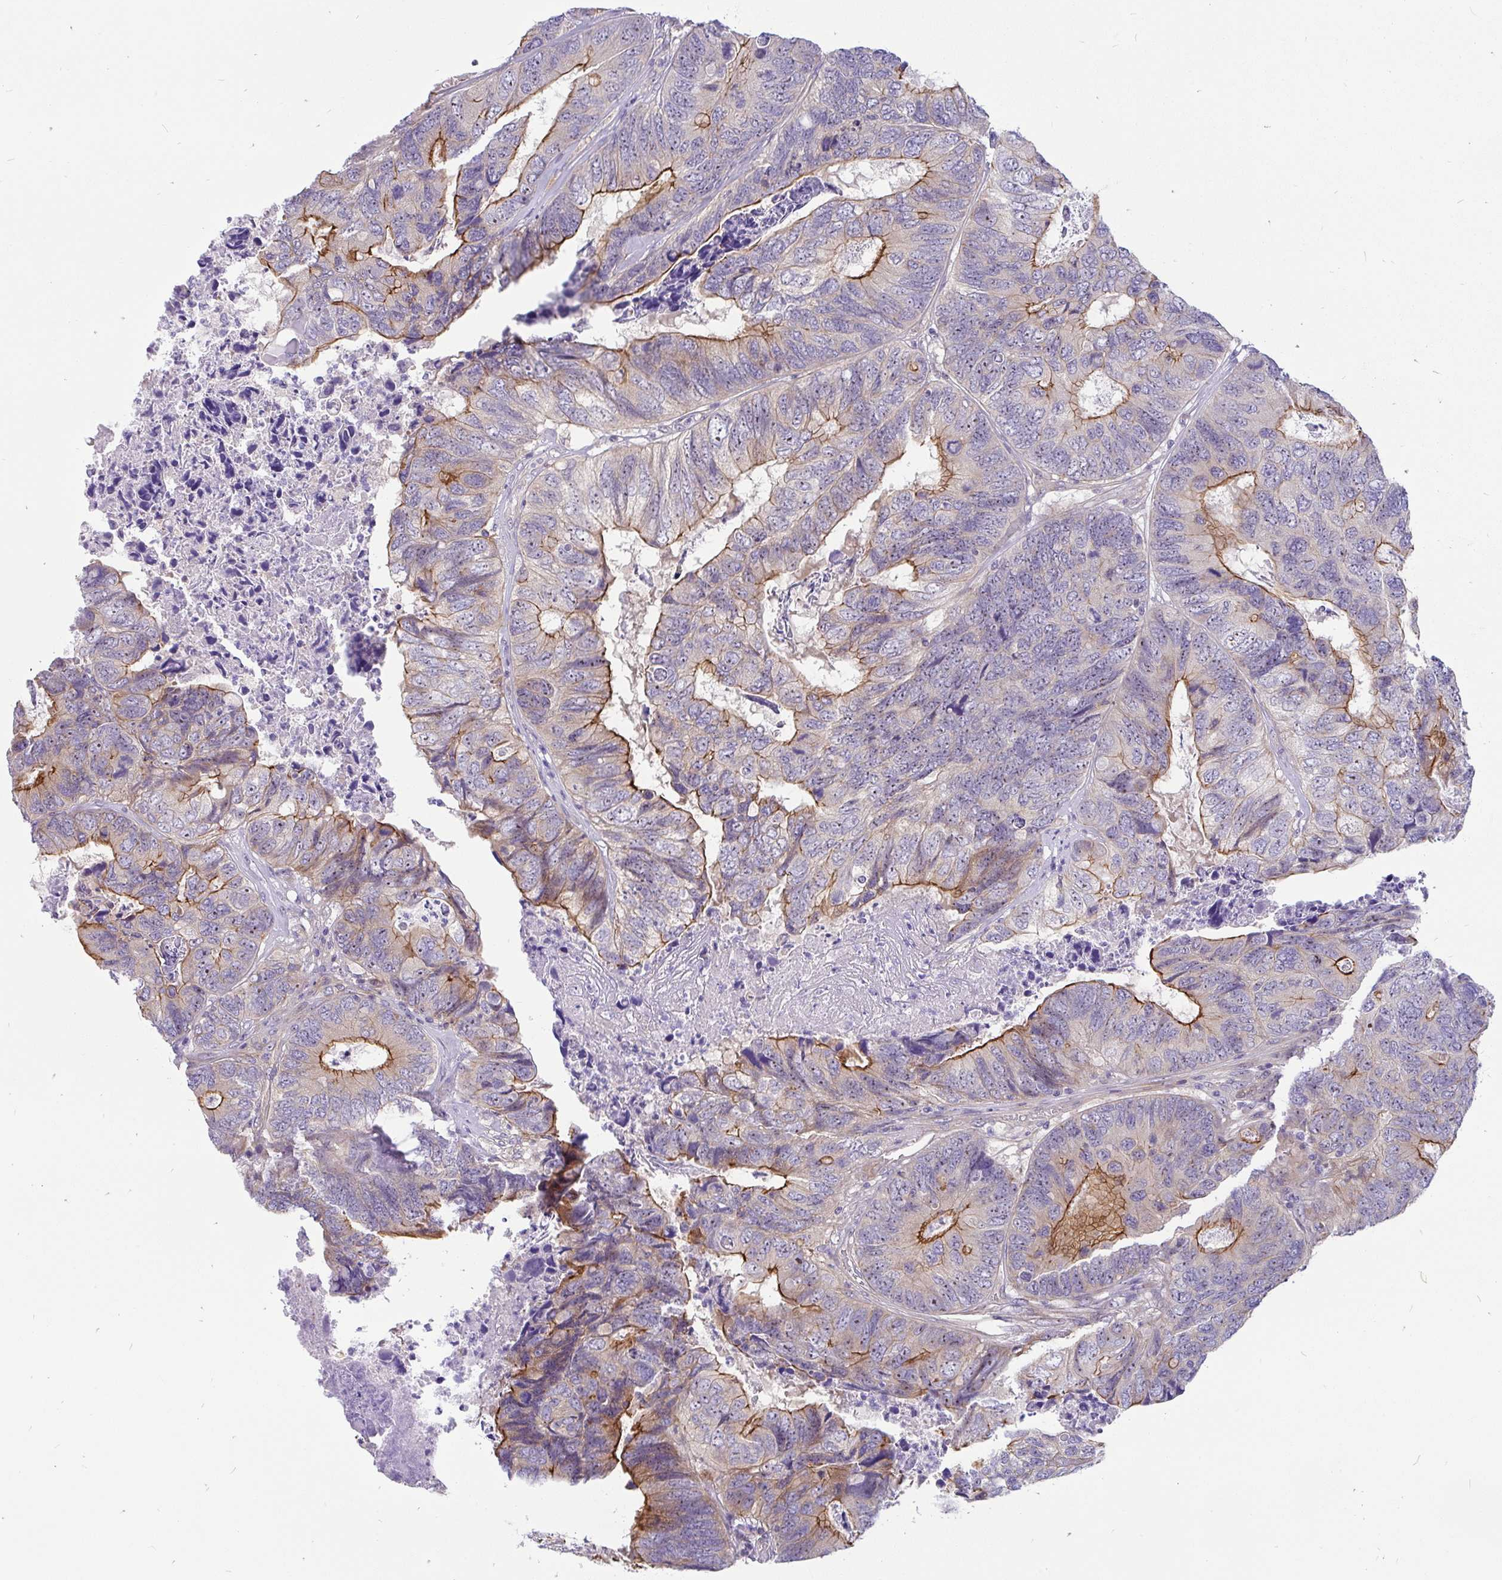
{"staining": {"intensity": "strong", "quantity": "25%-75%", "location": "cytoplasmic/membranous"}, "tissue": "colorectal cancer", "cell_type": "Tumor cells", "image_type": "cancer", "snomed": [{"axis": "morphology", "description": "Adenocarcinoma, NOS"}, {"axis": "topography", "description": "Colon"}], "caption": "Protein analysis of adenocarcinoma (colorectal) tissue shows strong cytoplasmic/membranous positivity in about 25%-75% of tumor cells. The staining was performed using DAB (3,3'-diaminobenzidine) to visualize the protein expression in brown, while the nuclei were stained in blue with hematoxylin (Magnification: 20x).", "gene": "LRRC26", "patient": {"sex": "female", "age": 67}}